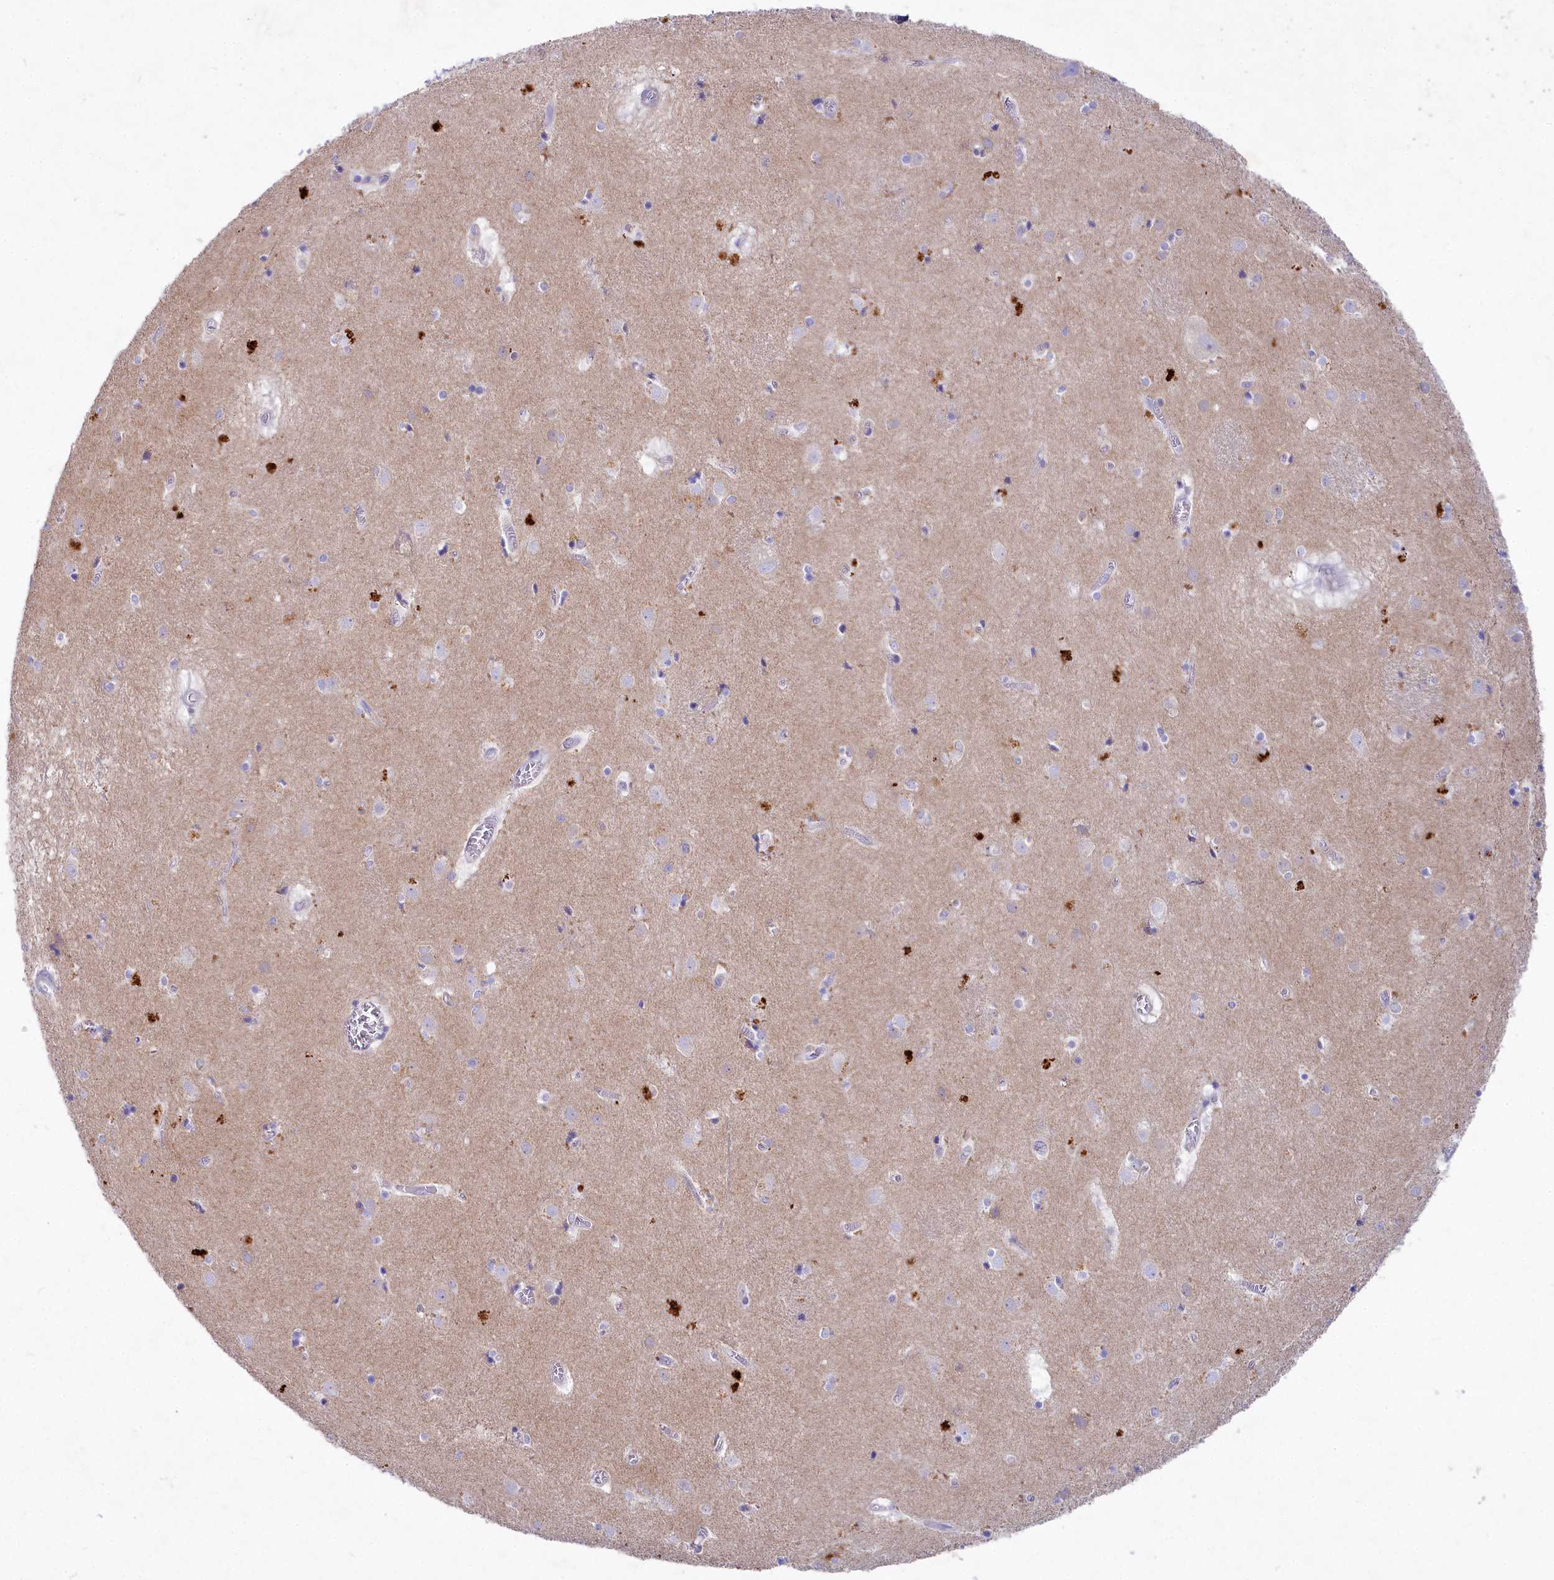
{"staining": {"intensity": "negative", "quantity": "none", "location": "none"}, "tissue": "caudate", "cell_type": "Glial cells", "image_type": "normal", "snomed": [{"axis": "morphology", "description": "Normal tissue, NOS"}, {"axis": "topography", "description": "Lateral ventricle wall"}], "caption": "IHC histopathology image of benign caudate stained for a protein (brown), which reveals no expression in glial cells.", "gene": "VPS26B", "patient": {"sex": "male", "age": 70}}